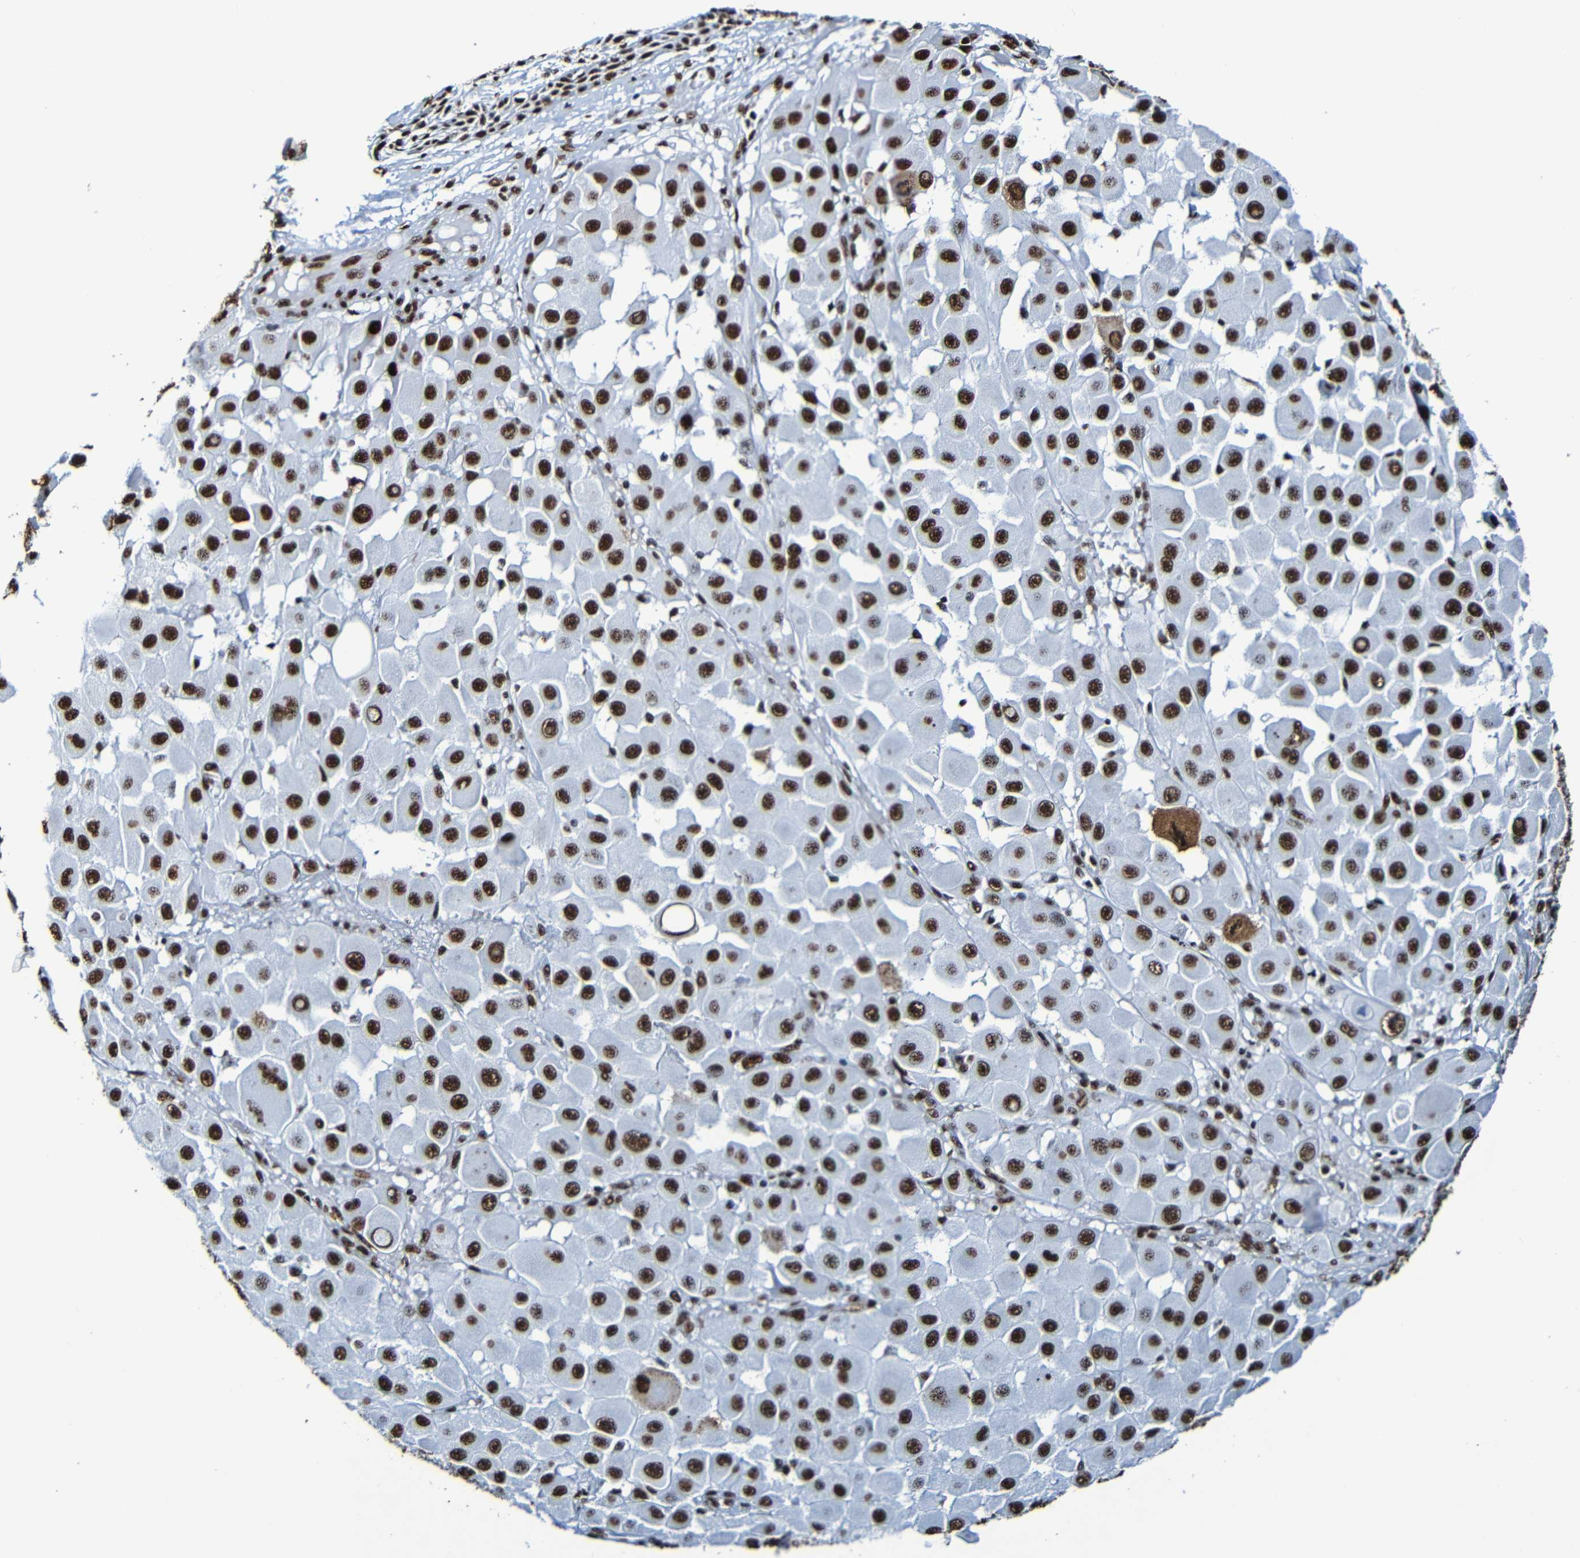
{"staining": {"intensity": "strong", "quantity": ">75%", "location": "nuclear"}, "tissue": "melanoma", "cell_type": "Tumor cells", "image_type": "cancer", "snomed": [{"axis": "morphology", "description": "Malignant melanoma, NOS"}, {"axis": "topography", "description": "Skin"}], "caption": "Tumor cells reveal high levels of strong nuclear staining in approximately >75% of cells in human malignant melanoma.", "gene": "SRSF3", "patient": {"sex": "female", "age": 81}}